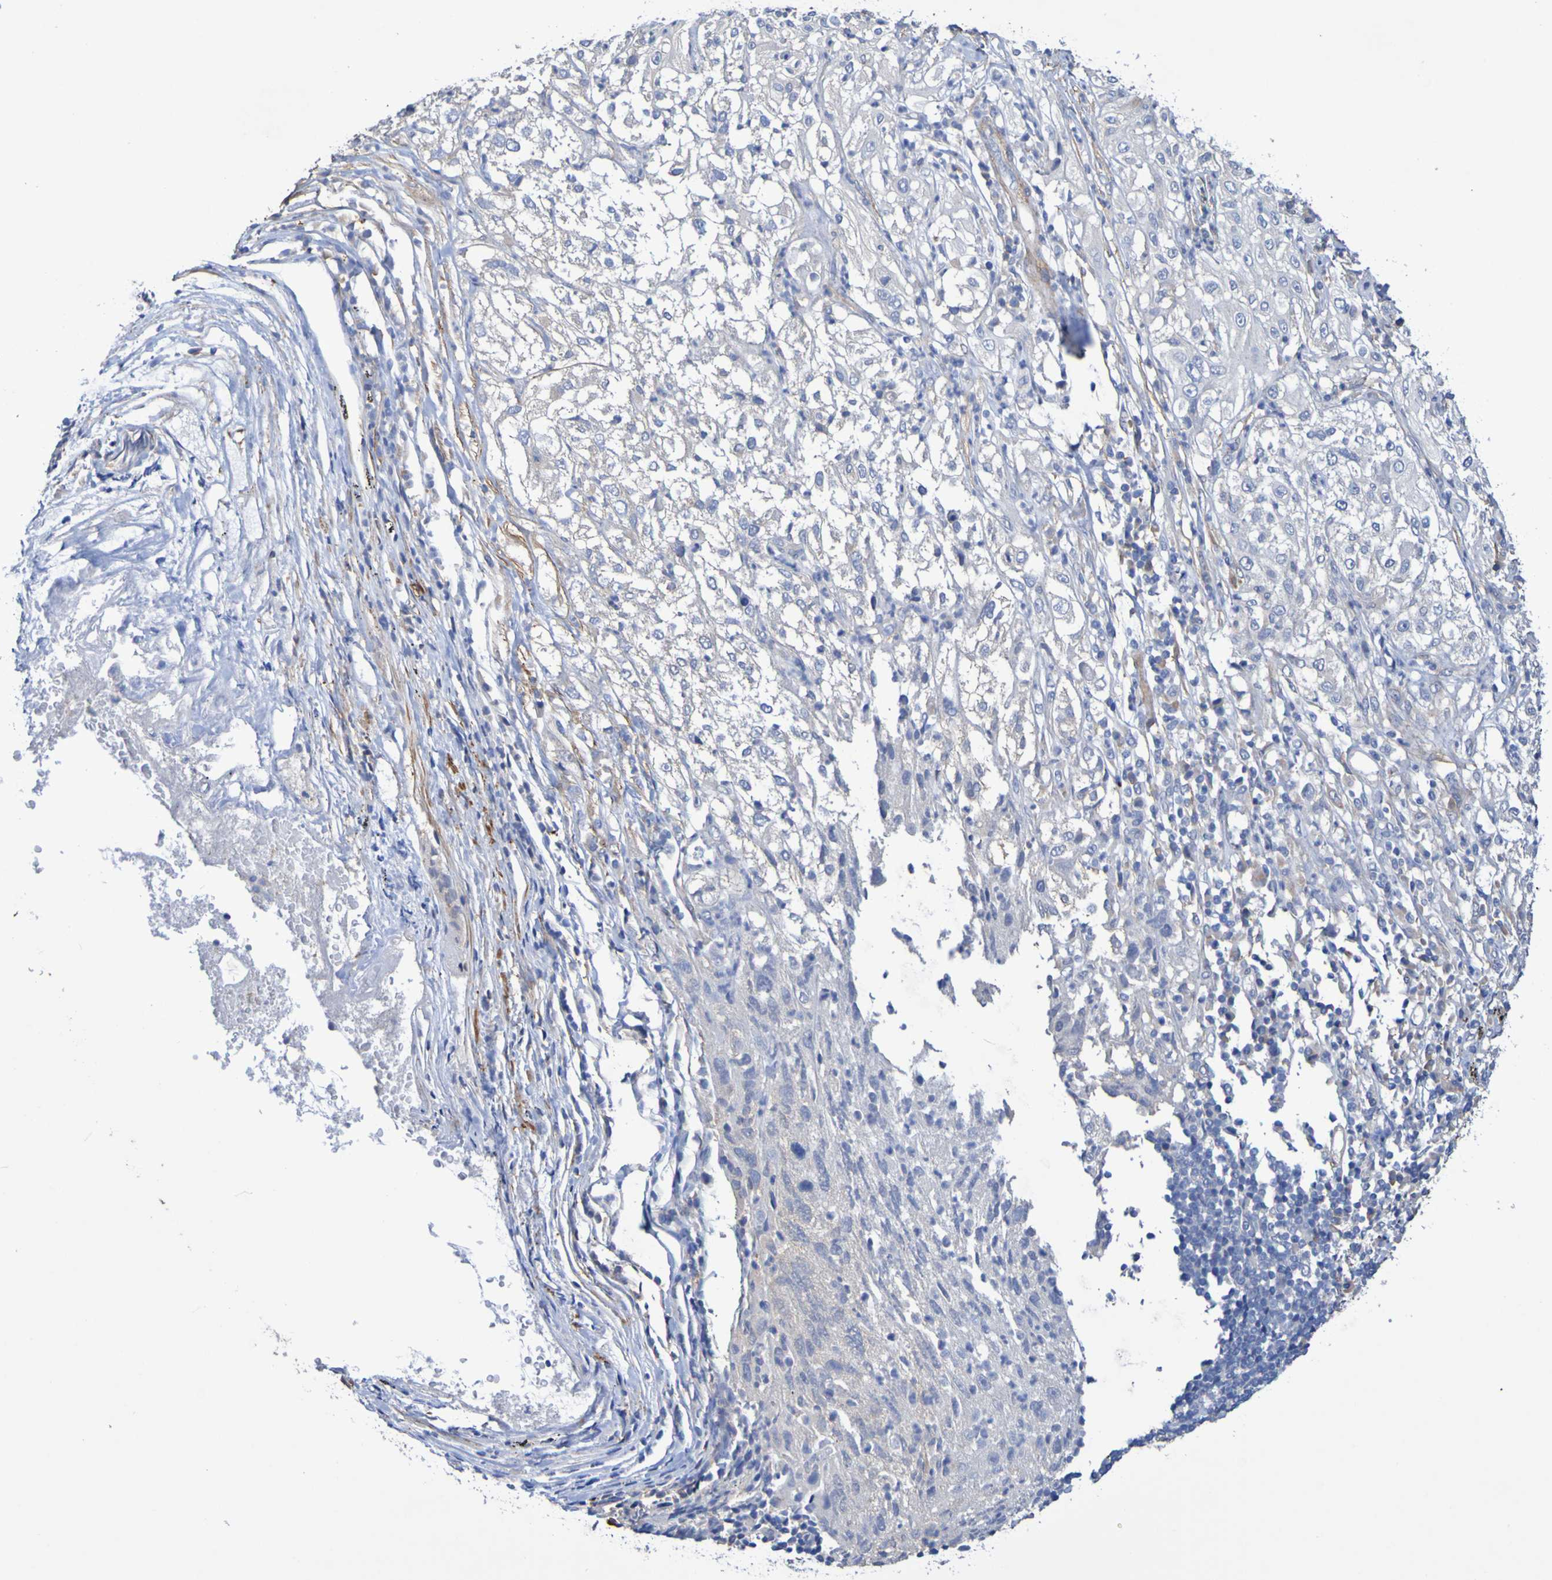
{"staining": {"intensity": "negative", "quantity": "none", "location": "none"}, "tissue": "lung cancer", "cell_type": "Tumor cells", "image_type": "cancer", "snomed": [{"axis": "morphology", "description": "Inflammation, NOS"}, {"axis": "morphology", "description": "Squamous cell carcinoma, NOS"}, {"axis": "topography", "description": "Lymph node"}, {"axis": "topography", "description": "Soft tissue"}, {"axis": "topography", "description": "Lung"}], "caption": "Protein analysis of lung squamous cell carcinoma reveals no significant staining in tumor cells.", "gene": "SRPRB", "patient": {"sex": "male", "age": 66}}